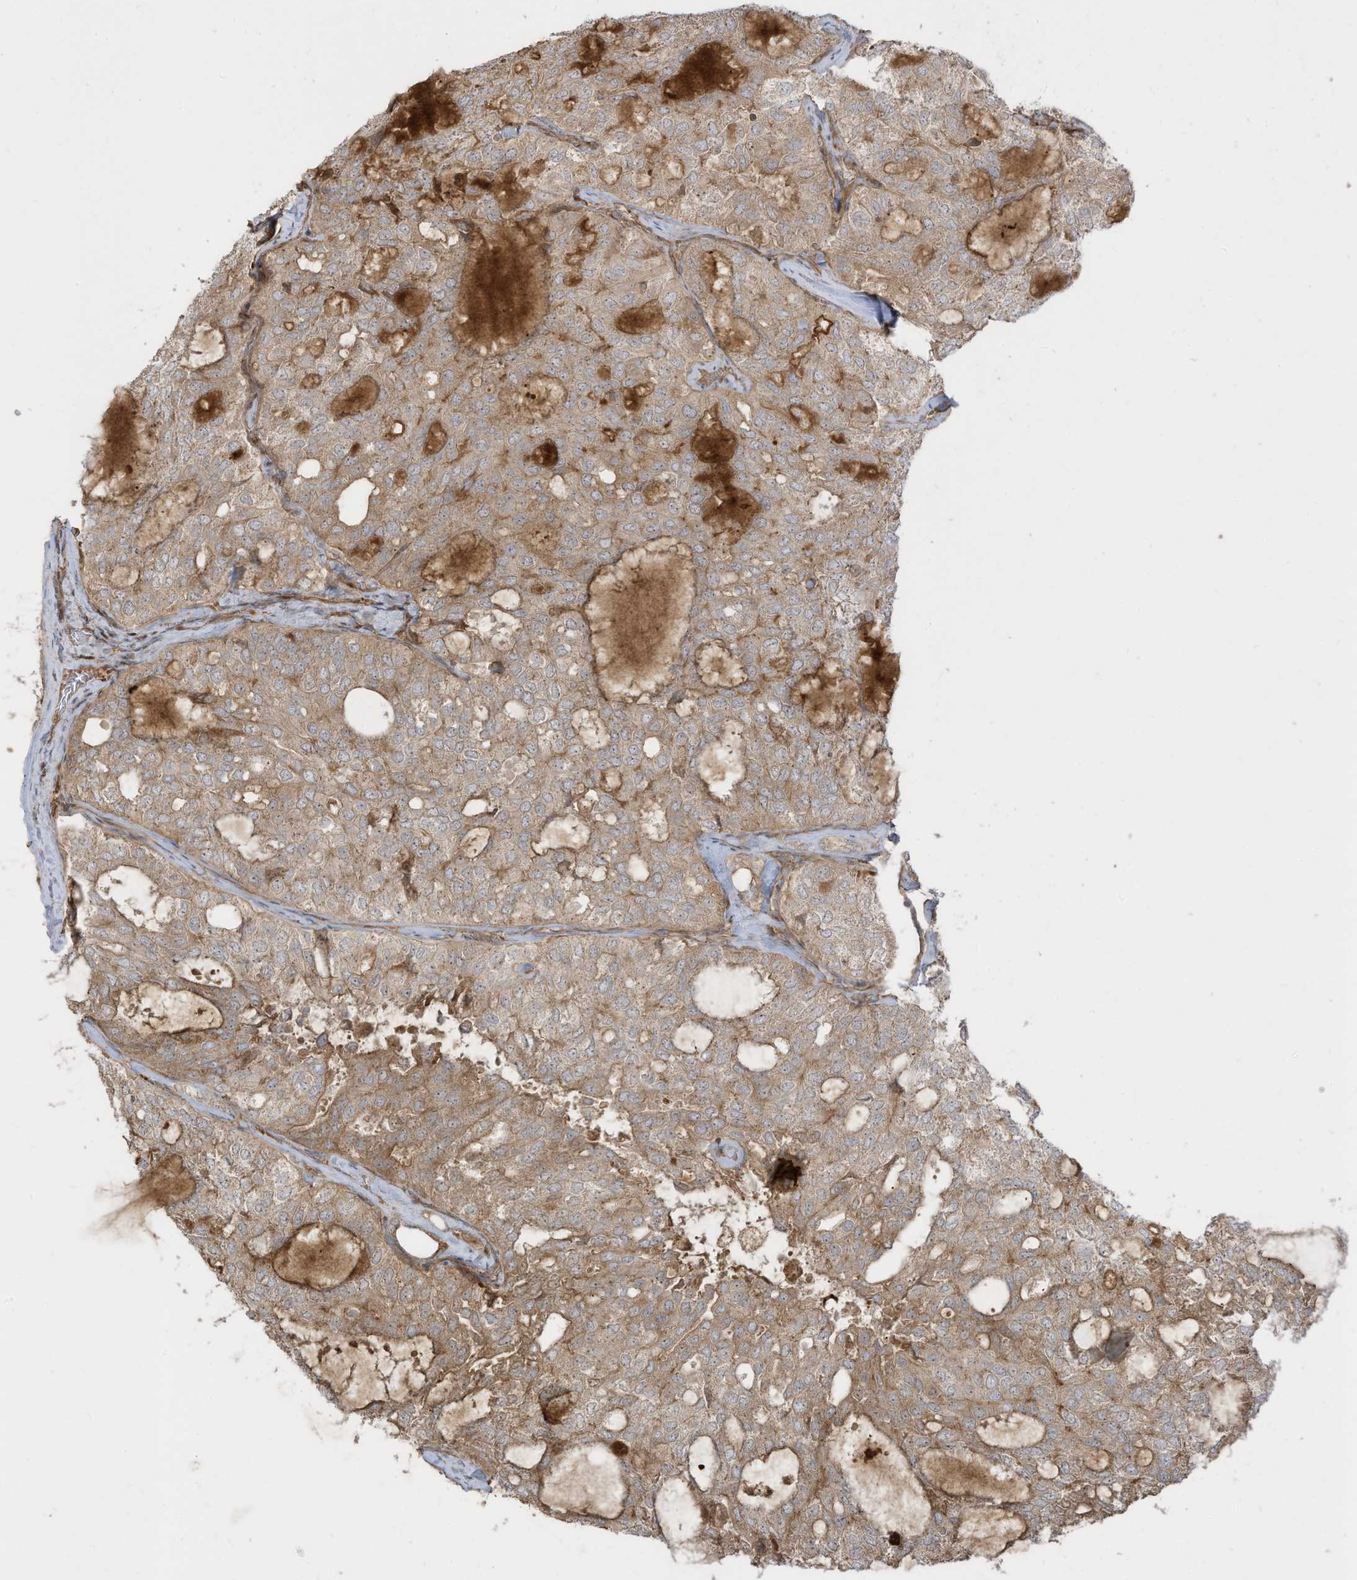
{"staining": {"intensity": "moderate", "quantity": ">75%", "location": "cytoplasmic/membranous"}, "tissue": "thyroid cancer", "cell_type": "Tumor cells", "image_type": "cancer", "snomed": [{"axis": "morphology", "description": "Follicular adenoma carcinoma, NOS"}, {"axis": "topography", "description": "Thyroid gland"}], "caption": "An image showing moderate cytoplasmic/membranous positivity in approximately >75% of tumor cells in thyroid cancer (follicular adenoma carcinoma), as visualized by brown immunohistochemical staining.", "gene": "ENTR1", "patient": {"sex": "male", "age": 75}}